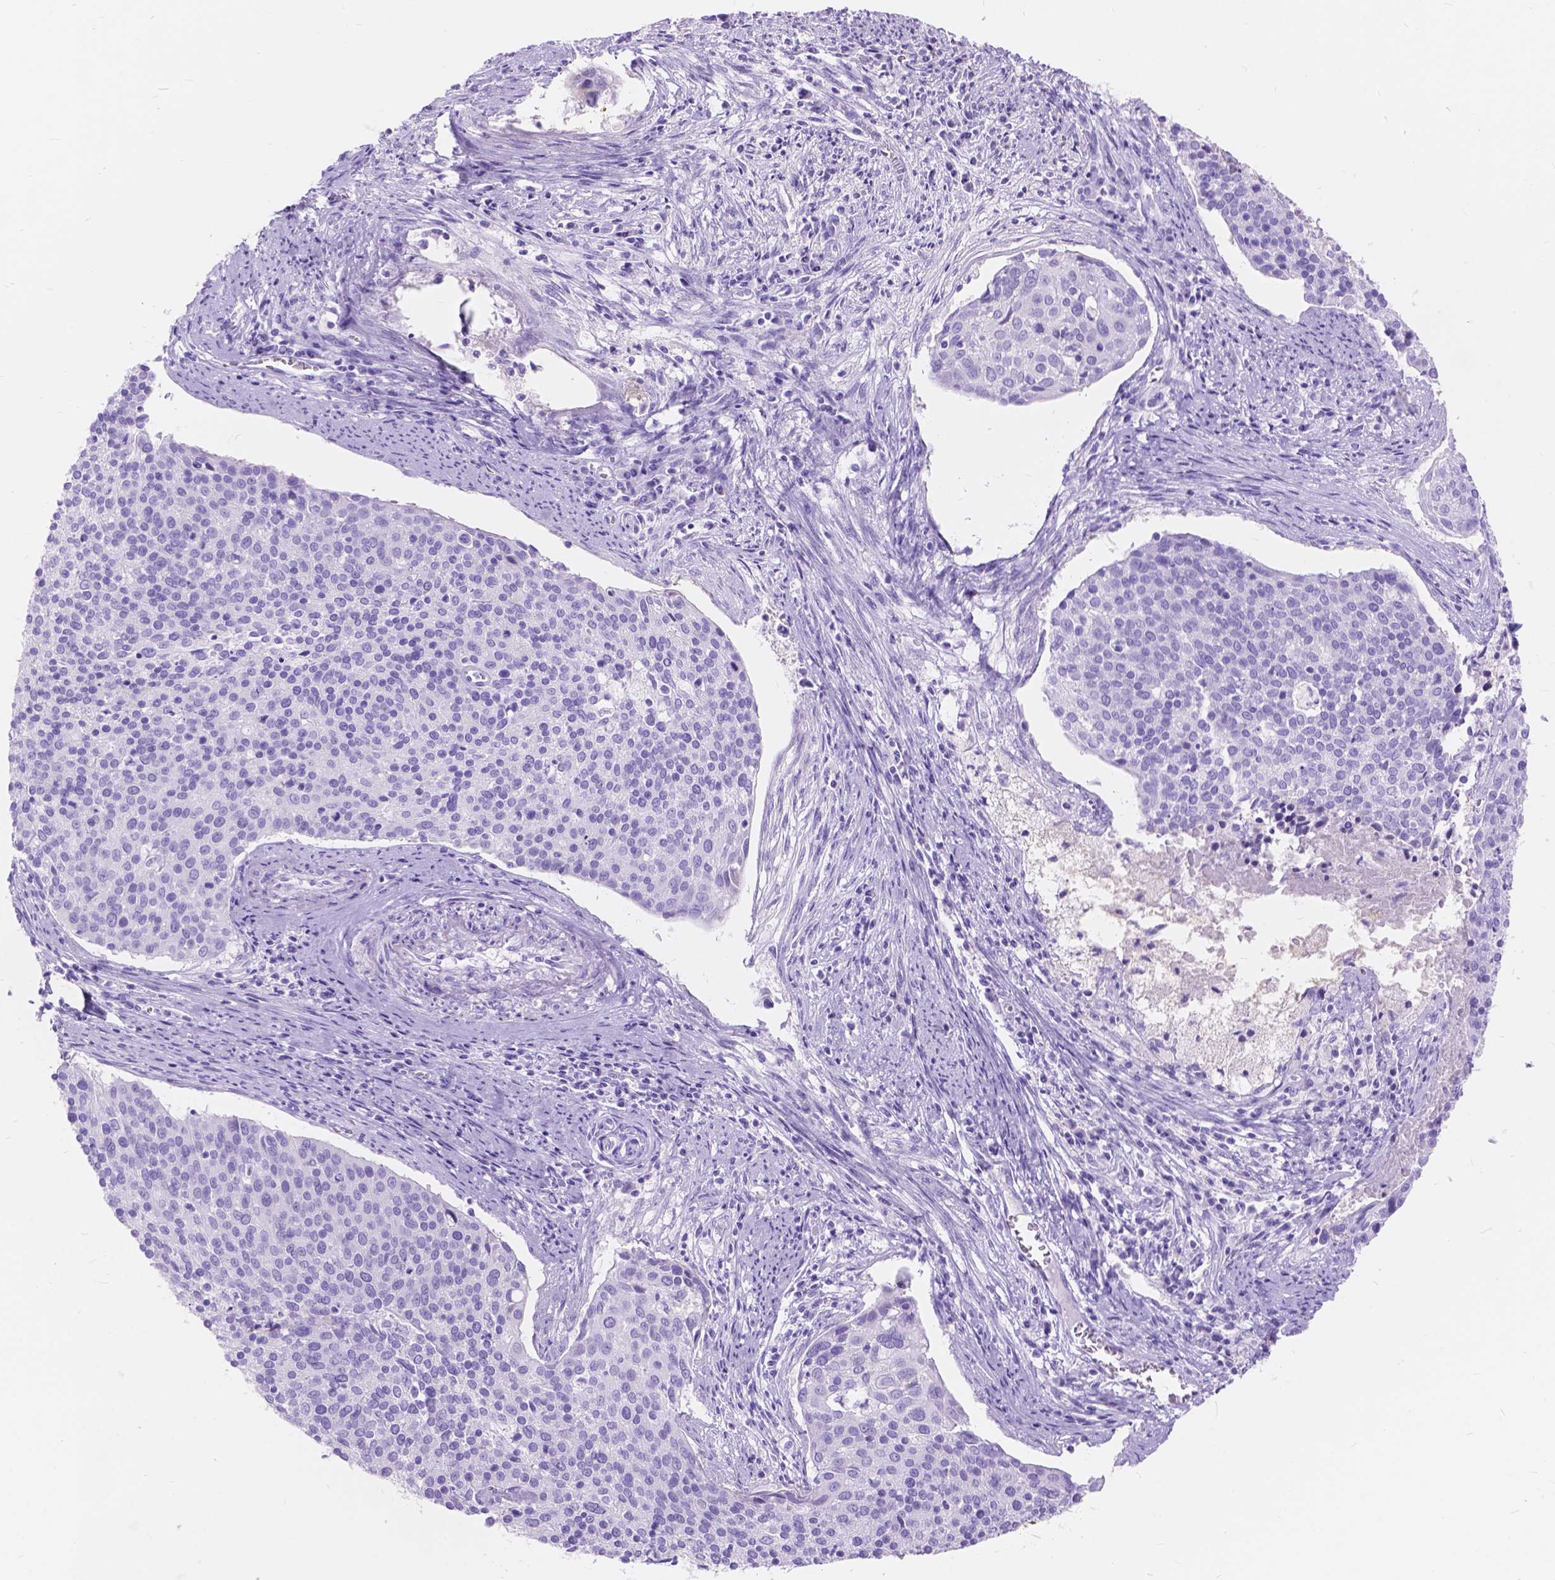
{"staining": {"intensity": "negative", "quantity": "none", "location": "none"}, "tissue": "cervical cancer", "cell_type": "Tumor cells", "image_type": "cancer", "snomed": [{"axis": "morphology", "description": "Squamous cell carcinoma, NOS"}, {"axis": "topography", "description": "Cervix"}], "caption": "Image shows no significant protein positivity in tumor cells of cervical cancer.", "gene": "FOXL2", "patient": {"sex": "female", "age": 39}}